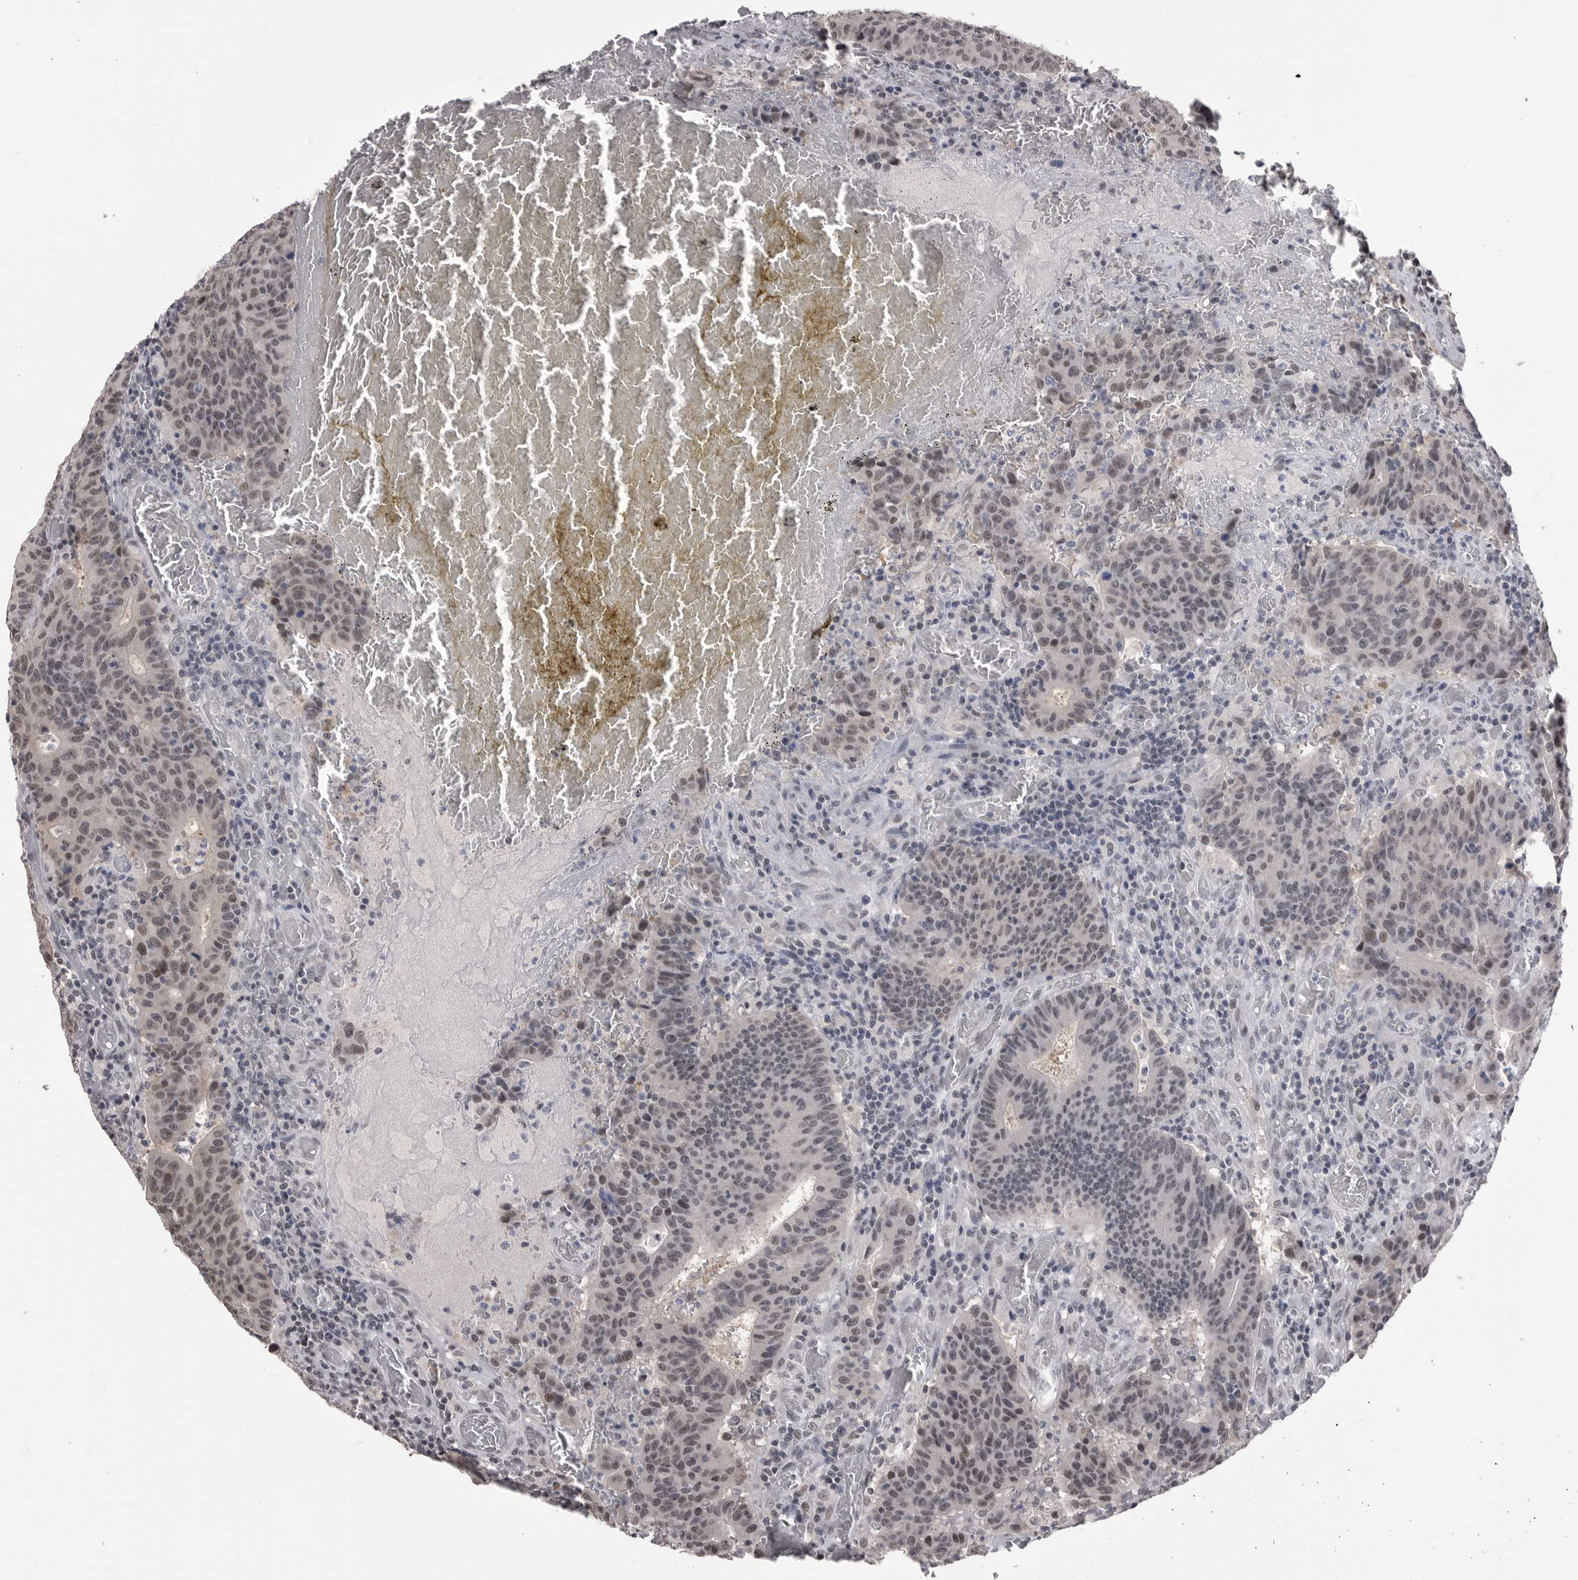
{"staining": {"intensity": "weak", "quantity": ">75%", "location": "nuclear"}, "tissue": "colorectal cancer", "cell_type": "Tumor cells", "image_type": "cancer", "snomed": [{"axis": "morphology", "description": "Adenocarcinoma, NOS"}, {"axis": "topography", "description": "Colon"}], "caption": "Tumor cells reveal low levels of weak nuclear expression in about >75% of cells in human adenocarcinoma (colorectal). (brown staining indicates protein expression, while blue staining denotes nuclei).", "gene": "DLG2", "patient": {"sex": "female", "age": 75}}